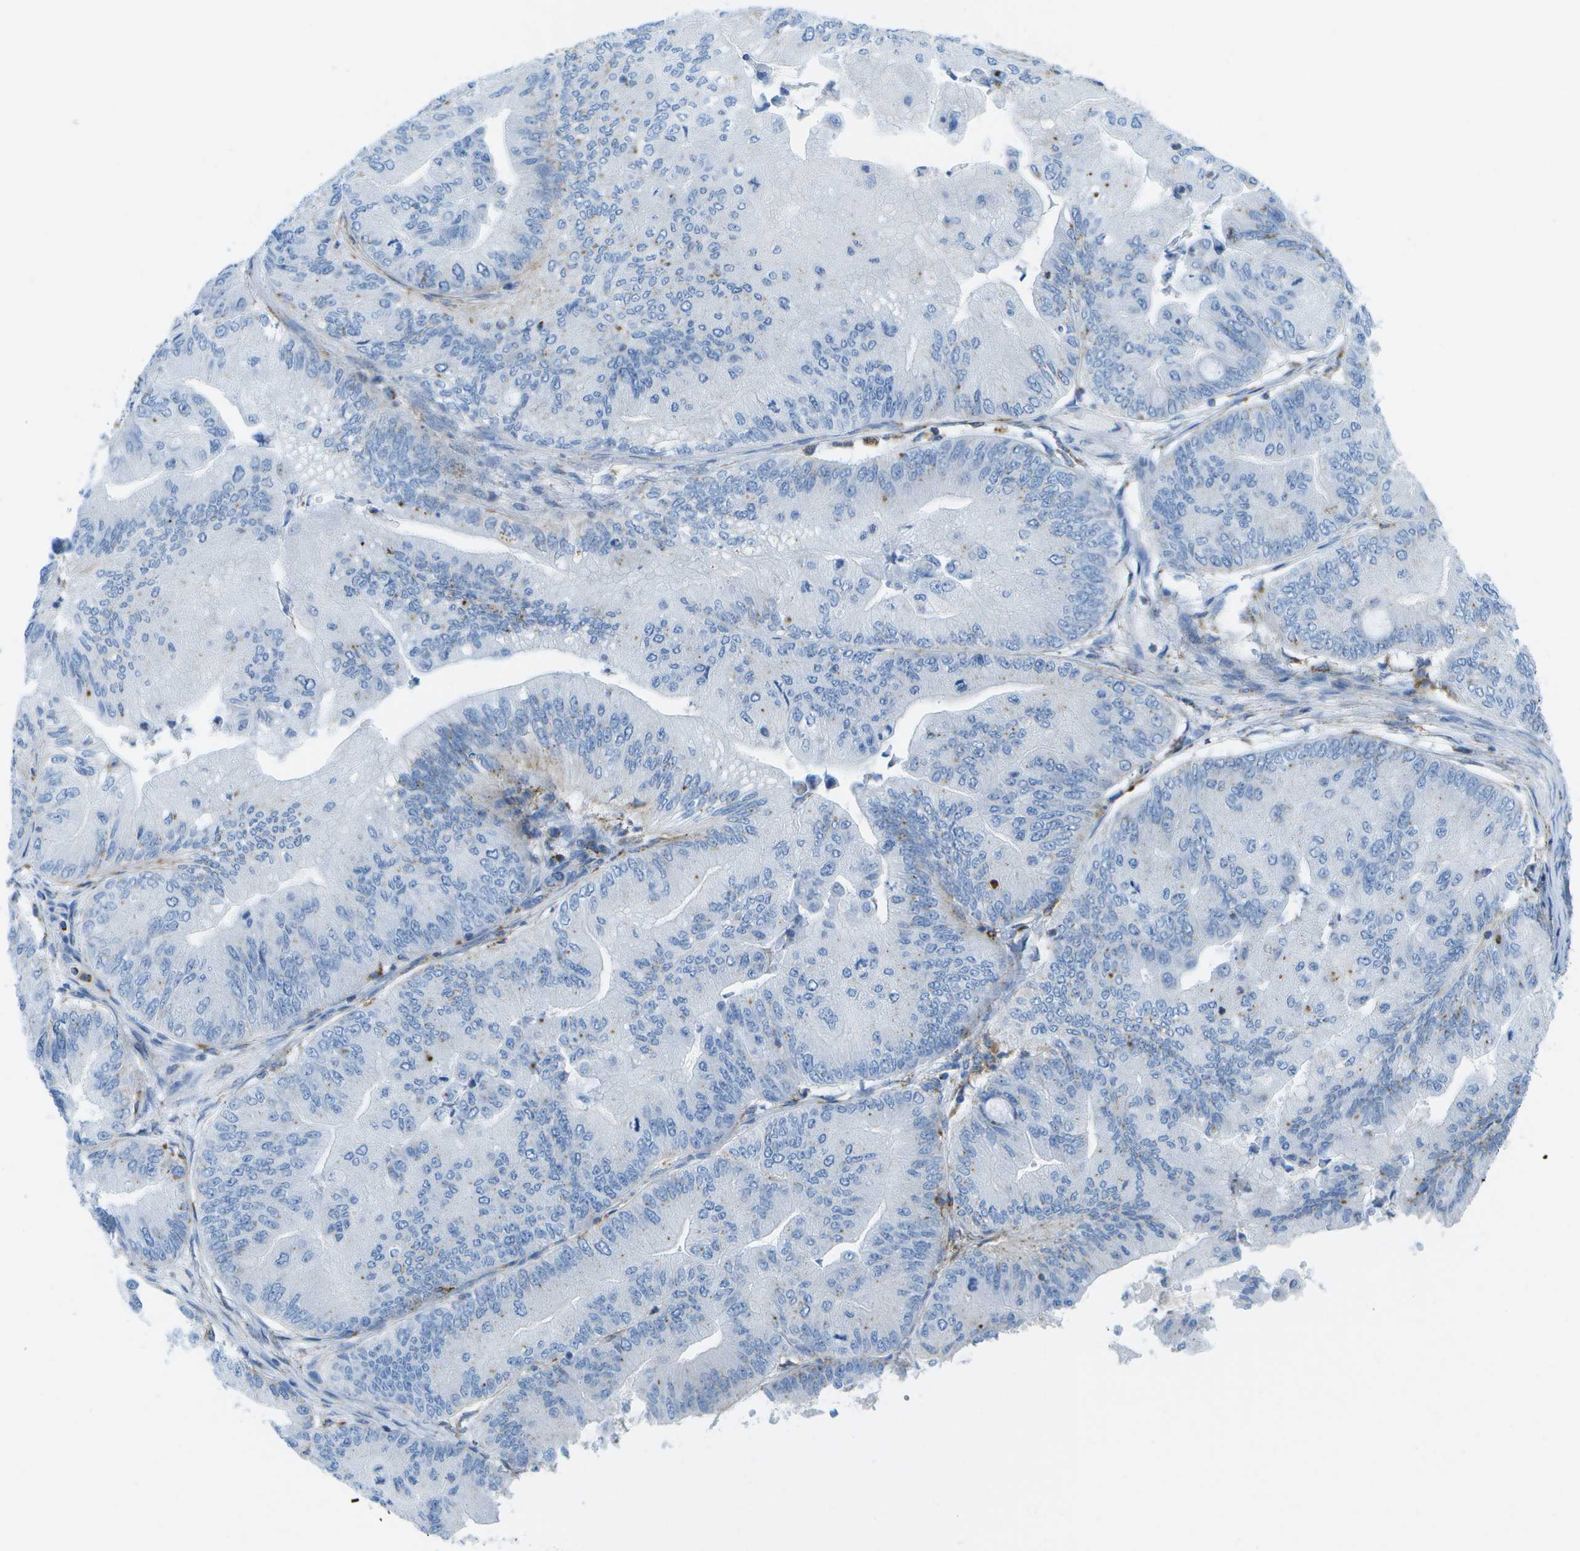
{"staining": {"intensity": "negative", "quantity": "none", "location": "none"}, "tissue": "ovarian cancer", "cell_type": "Tumor cells", "image_type": "cancer", "snomed": [{"axis": "morphology", "description": "Cystadenocarcinoma, mucinous, NOS"}, {"axis": "topography", "description": "Ovary"}], "caption": "An immunohistochemistry (IHC) histopathology image of ovarian cancer (mucinous cystadenocarcinoma) is shown. There is no staining in tumor cells of ovarian cancer (mucinous cystadenocarcinoma).", "gene": "PRCP", "patient": {"sex": "female", "age": 61}}